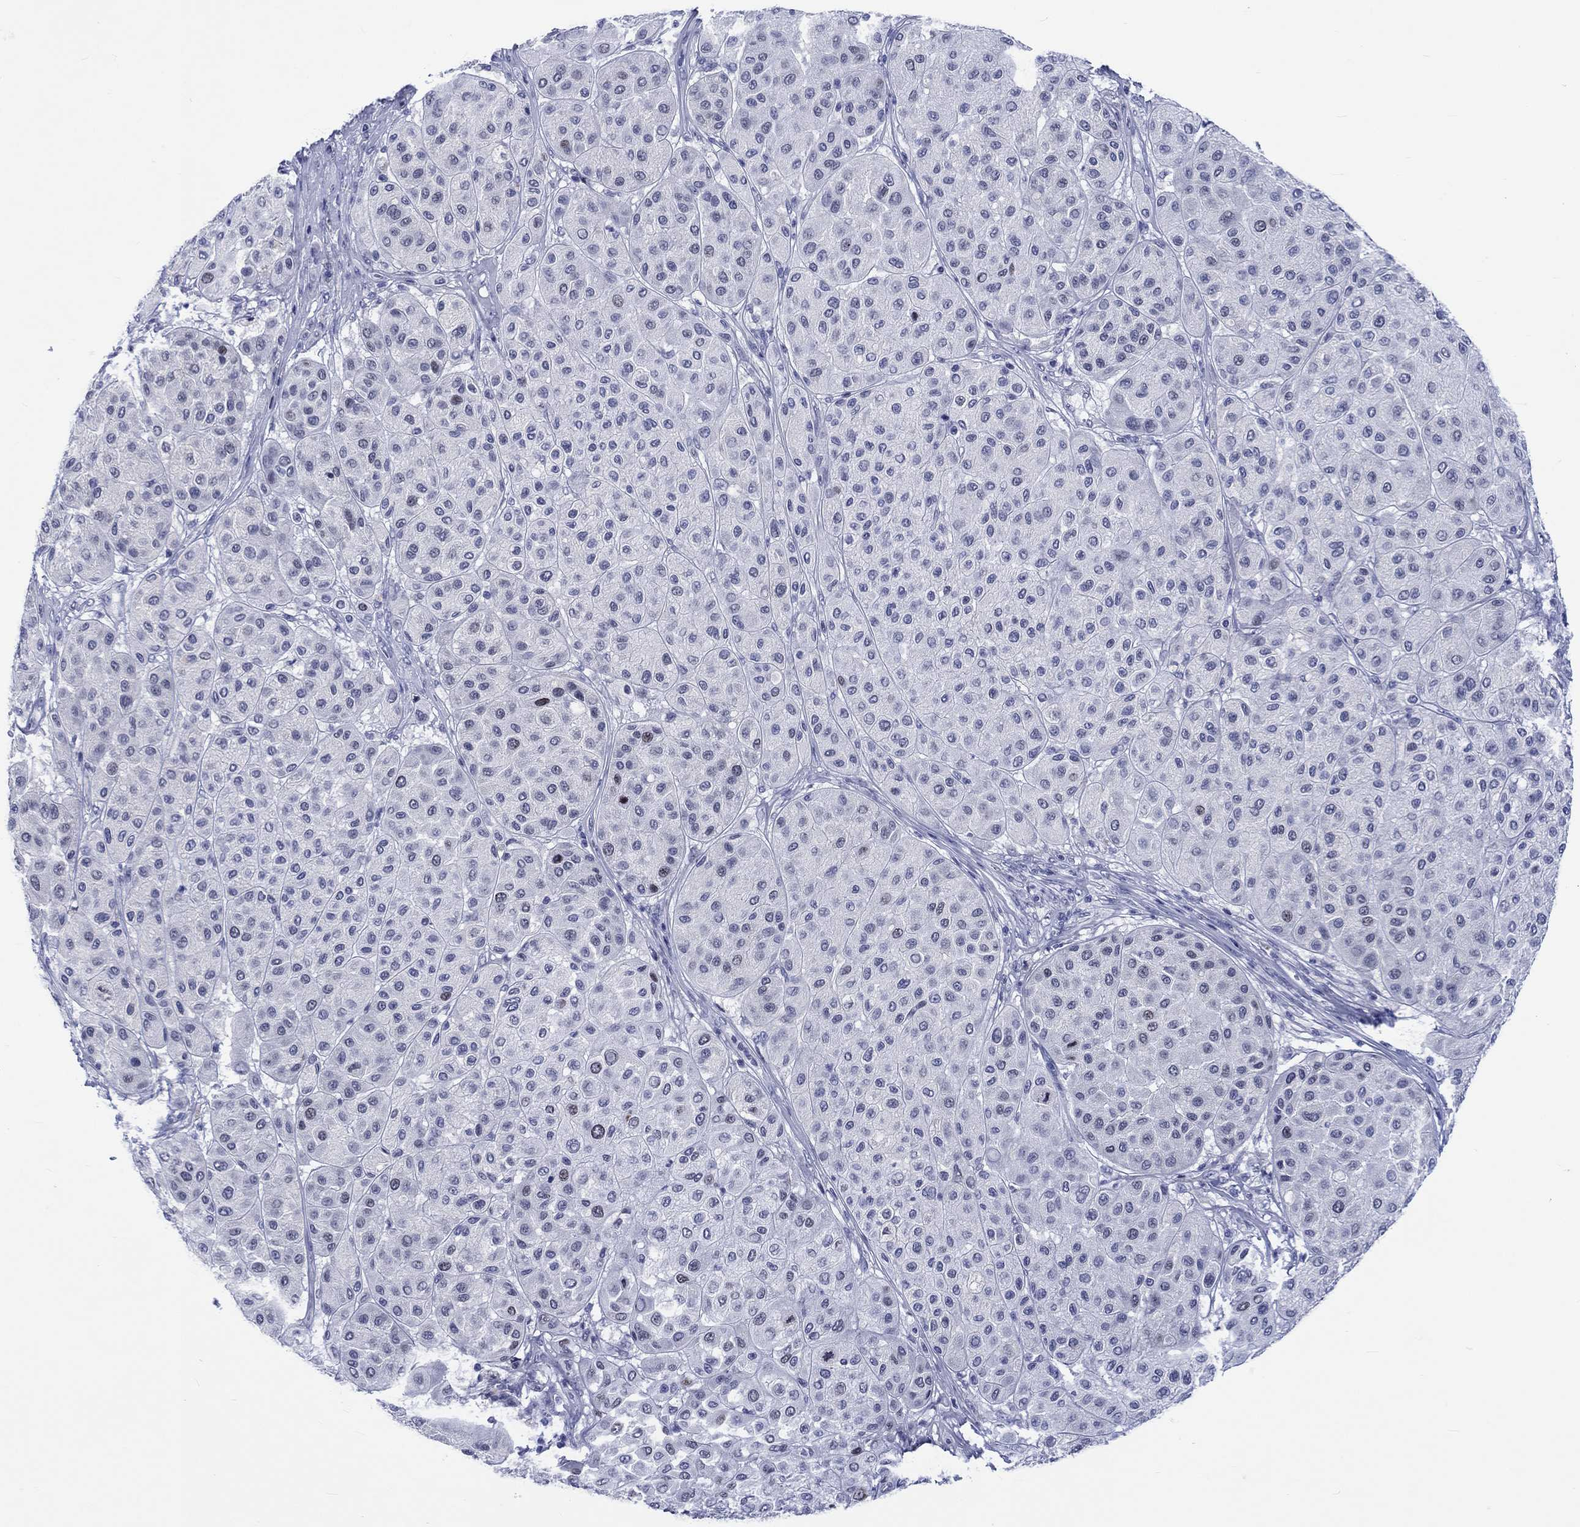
{"staining": {"intensity": "moderate", "quantity": "<25%", "location": "nuclear"}, "tissue": "melanoma", "cell_type": "Tumor cells", "image_type": "cancer", "snomed": [{"axis": "morphology", "description": "Malignant melanoma, Metastatic site"}, {"axis": "topography", "description": "Smooth muscle"}], "caption": "Melanoma was stained to show a protein in brown. There is low levels of moderate nuclear staining in about <25% of tumor cells. The protein of interest is shown in brown color, while the nuclei are stained blue.", "gene": "CDCA2", "patient": {"sex": "male", "age": 41}}